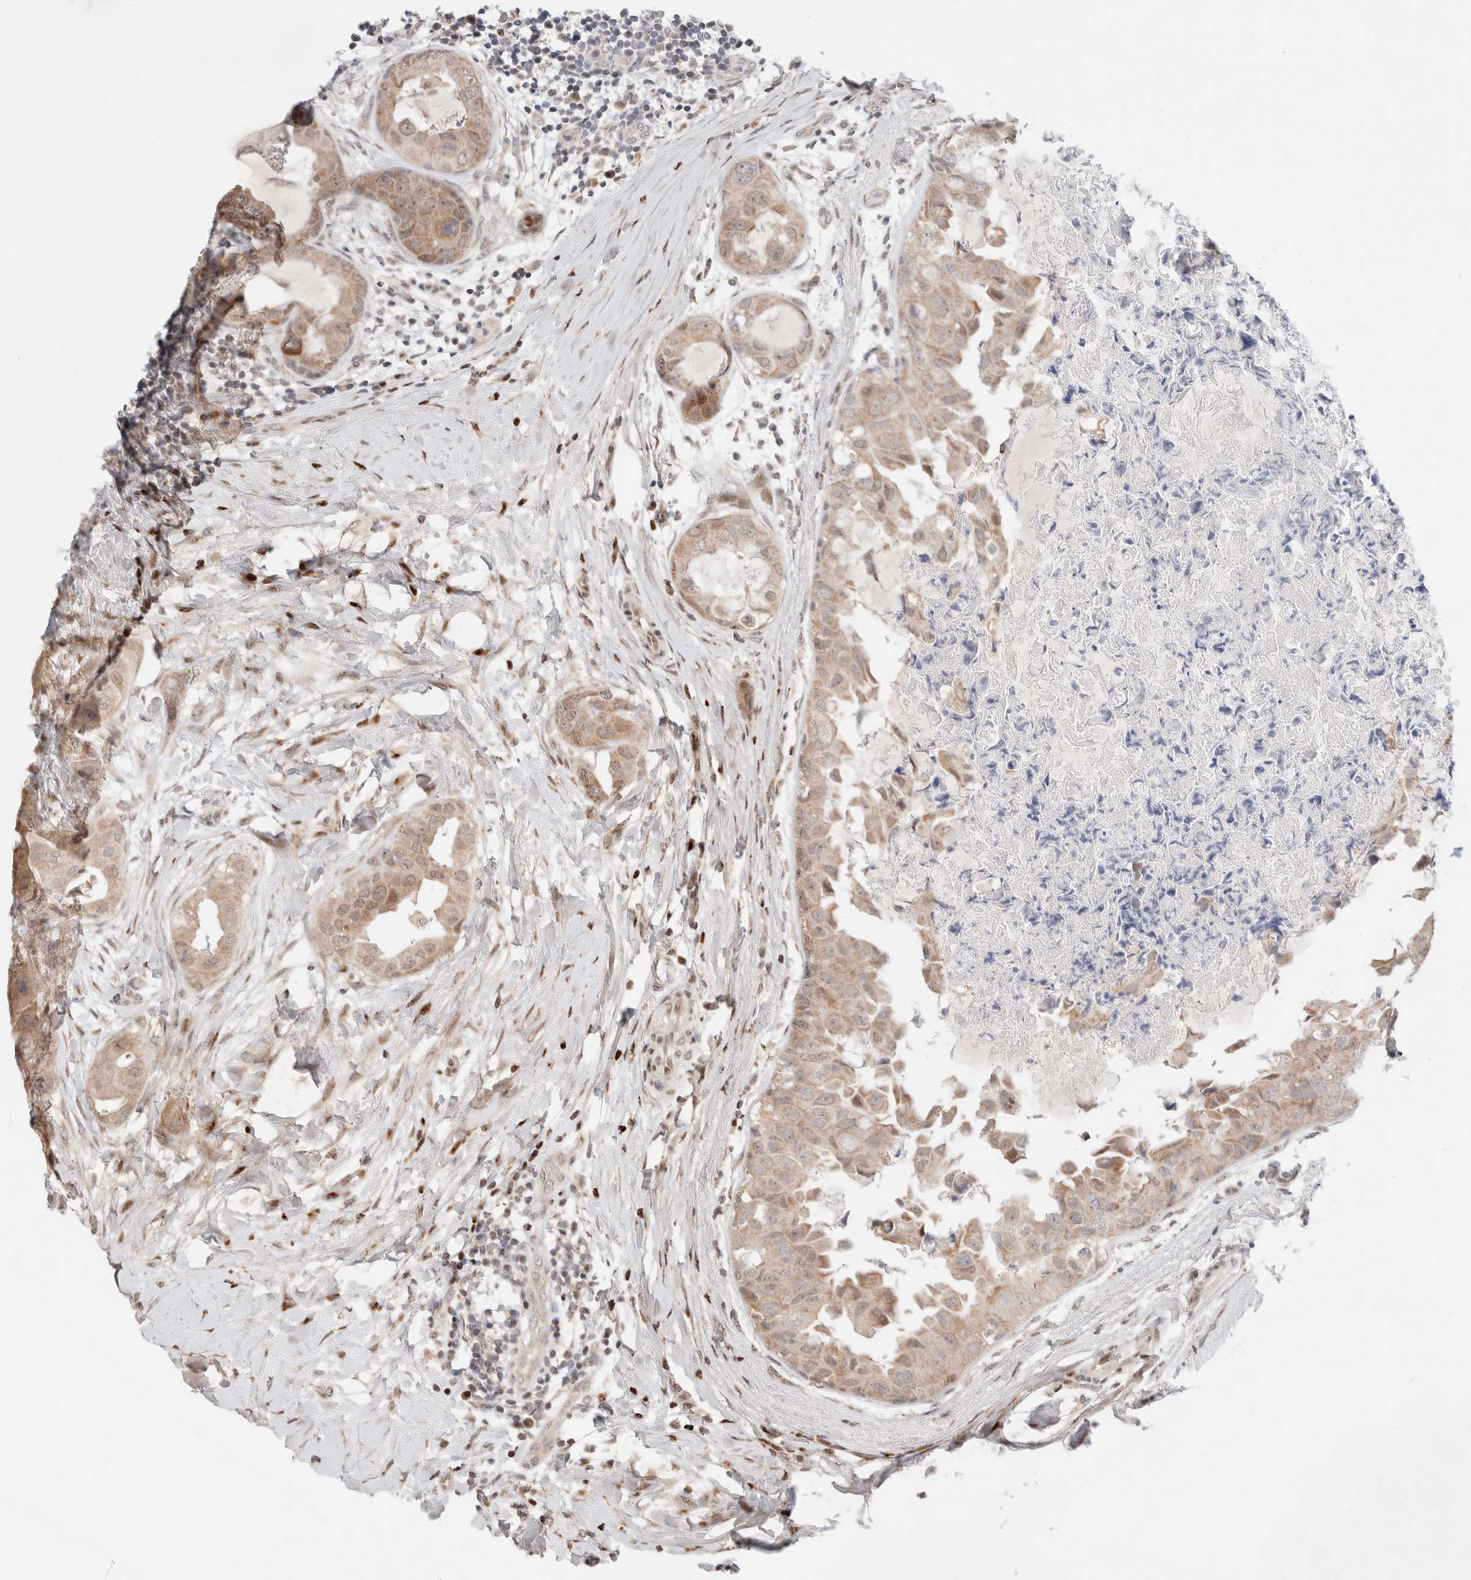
{"staining": {"intensity": "weak", "quantity": ">75%", "location": "cytoplasmic/membranous"}, "tissue": "breast cancer", "cell_type": "Tumor cells", "image_type": "cancer", "snomed": [{"axis": "morphology", "description": "Duct carcinoma"}, {"axis": "topography", "description": "Breast"}], "caption": "Protein staining demonstrates weak cytoplasmic/membranous expression in approximately >75% of tumor cells in breast cancer.", "gene": "ERI3", "patient": {"sex": "female", "age": 40}}